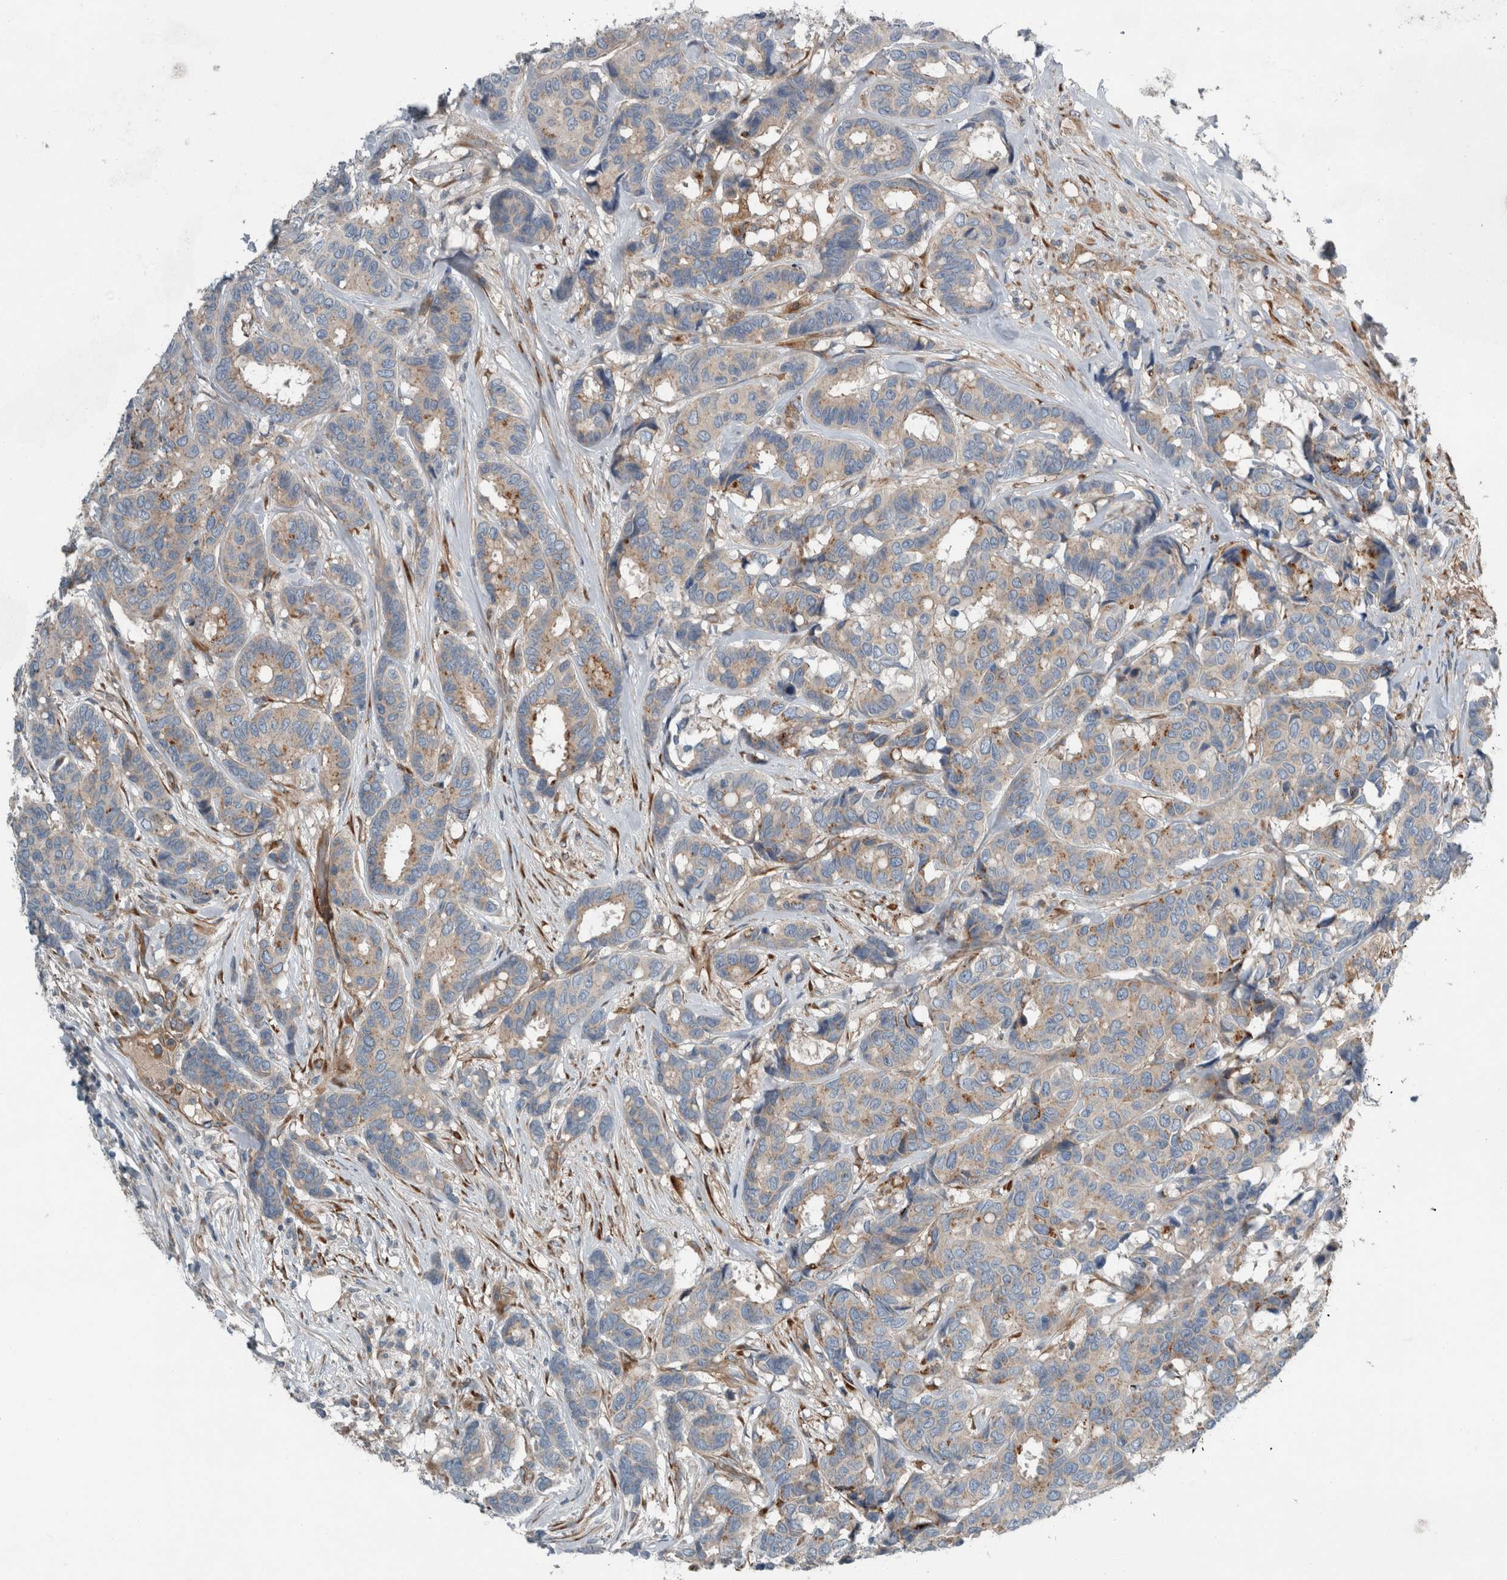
{"staining": {"intensity": "weak", "quantity": ">75%", "location": "cytoplasmic/membranous"}, "tissue": "breast cancer", "cell_type": "Tumor cells", "image_type": "cancer", "snomed": [{"axis": "morphology", "description": "Duct carcinoma"}, {"axis": "topography", "description": "Breast"}], "caption": "A low amount of weak cytoplasmic/membranous positivity is appreciated in about >75% of tumor cells in breast cancer tissue. The staining is performed using DAB (3,3'-diaminobenzidine) brown chromogen to label protein expression. The nuclei are counter-stained blue using hematoxylin.", "gene": "GLT8D2", "patient": {"sex": "female", "age": 87}}